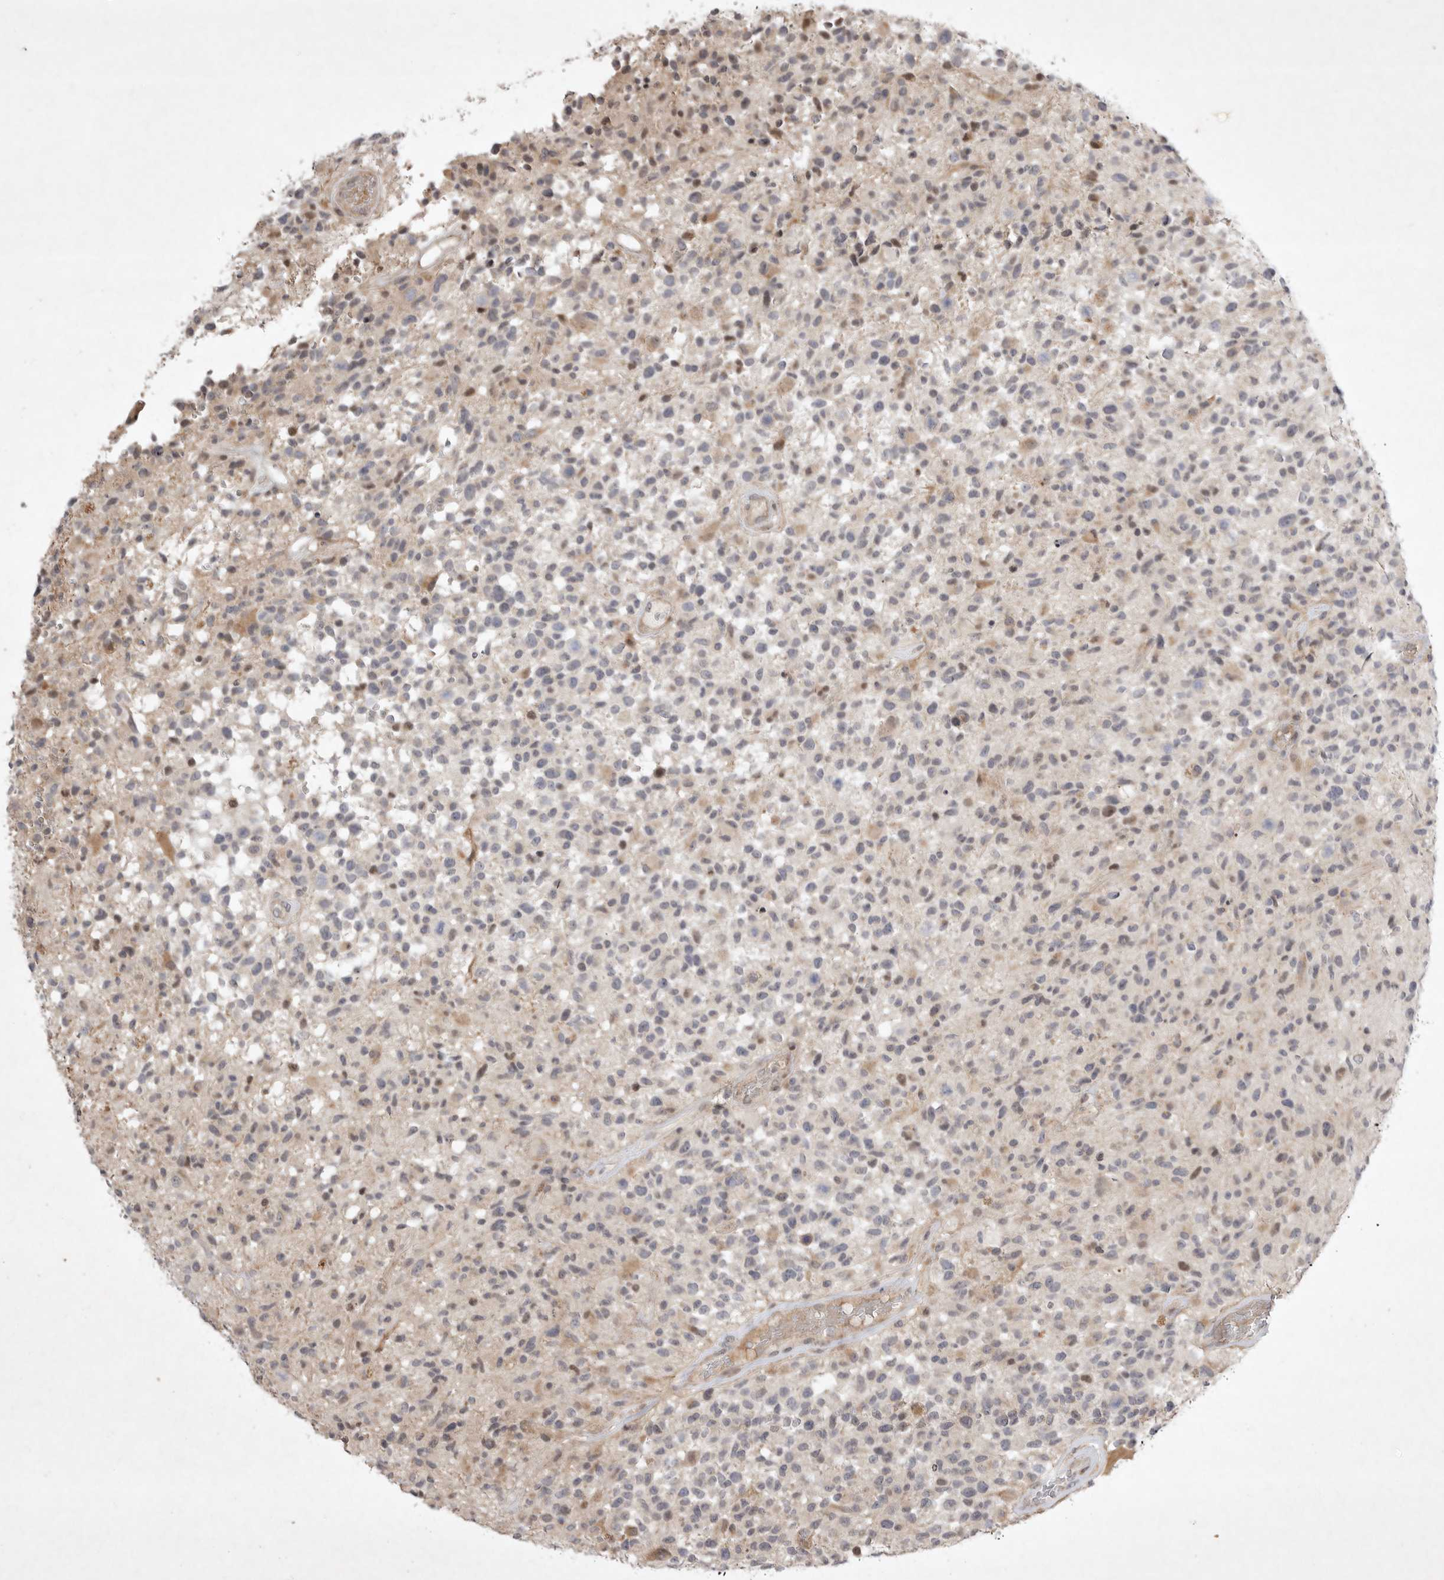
{"staining": {"intensity": "negative", "quantity": "none", "location": "none"}, "tissue": "glioma", "cell_type": "Tumor cells", "image_type": "cancer", "snomed": [{"axis": "morphology", "description": "Glioma, malignant, High grade"}, {"axis": "morphology", "description": "Glioblastoma, NOS"}, {"axis": "topography", "description": "Brain"}], "caption": "DAB immunohistochemical staining of glioma reveals no significant expression in tumor cells. (IHC, brightfield microscopy, high magnification).", "gene": "EIF2AK1", "patient": {"sex": "male", "age": 60}}